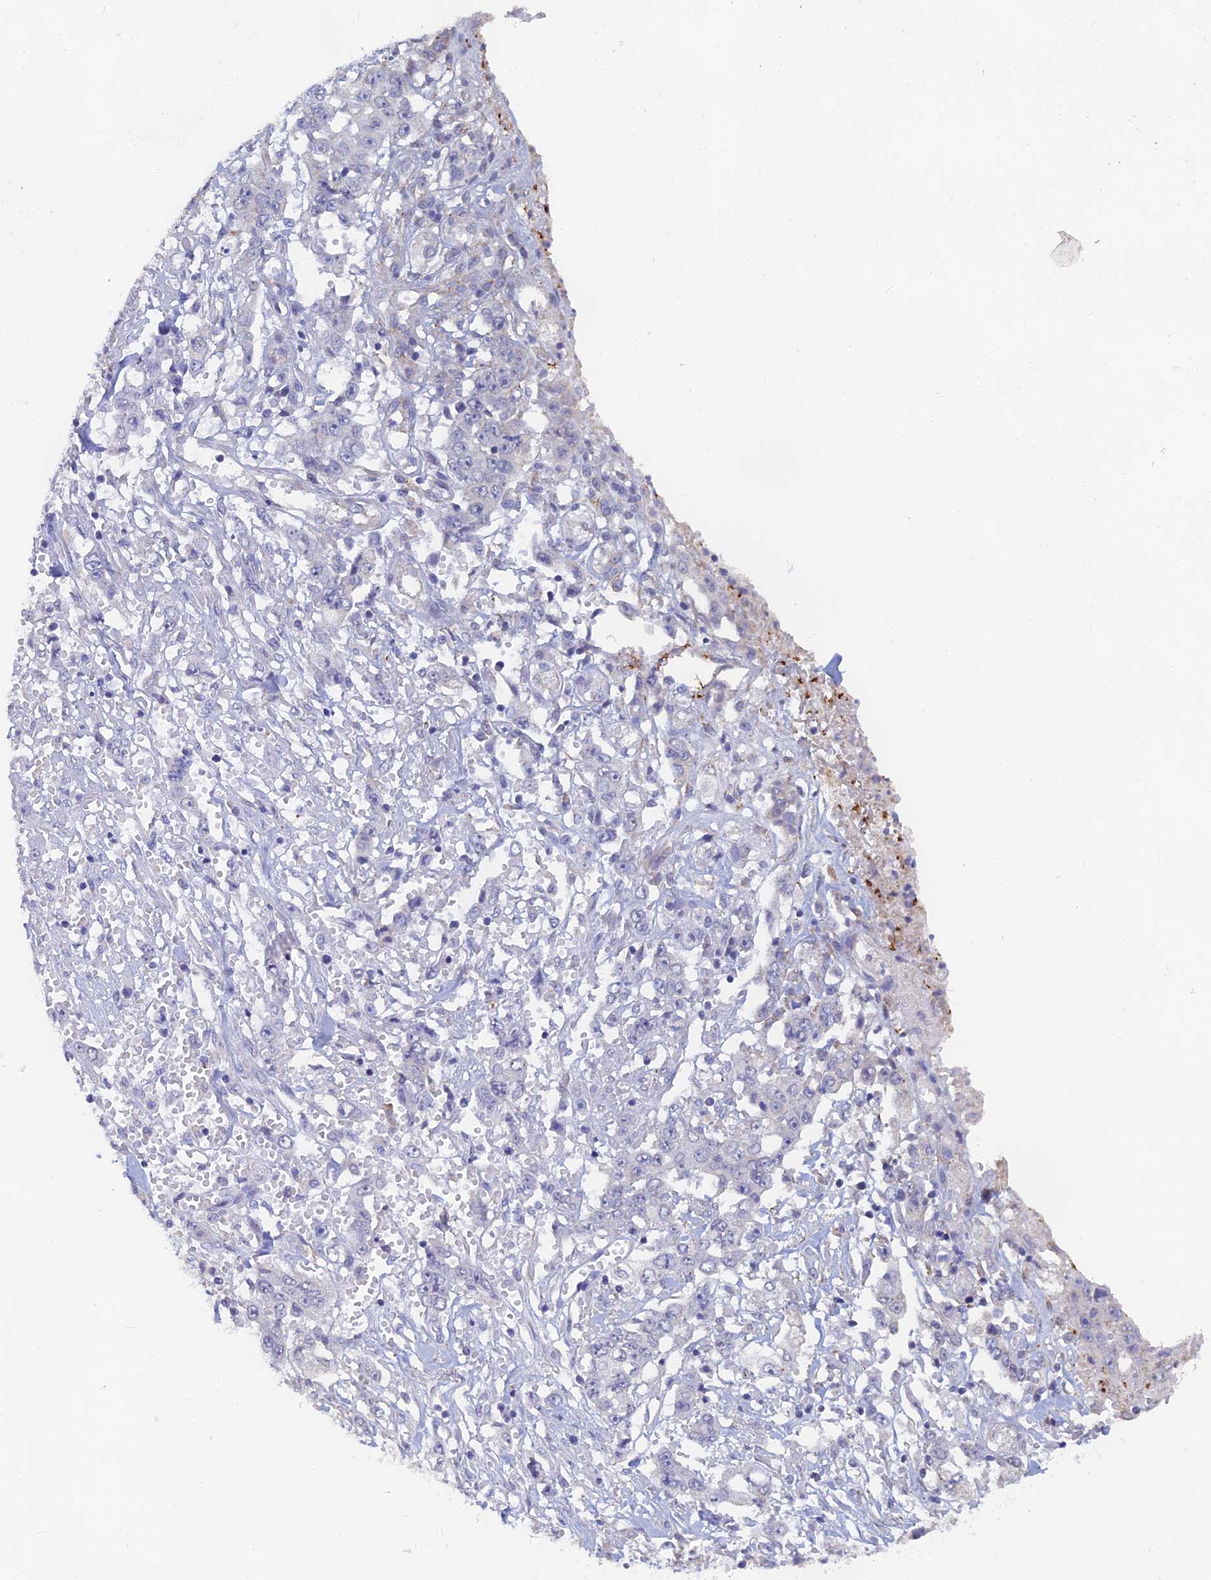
{"staining": {"intensity": "negative", "quantity": "none", "location": "none"}, "tissue": "stomach cancer", "cell_type": "Tumor cells", "image_type": "cancer", "snomed": [{"axis": "morphology", "description": "Adenocarcinoma, NOS"}, {"axis": "topography", "description": "Stomach, upper"}], "caption": "Immunohistochemistry (IHC) photomicrograph of neoplastic tissue: stomach adenocarcinoma stained with DAB exhibits no significant protein staining in tumor cells.", "gene": "LRIF1", "patient": {"sex": "male", "age": 62}}